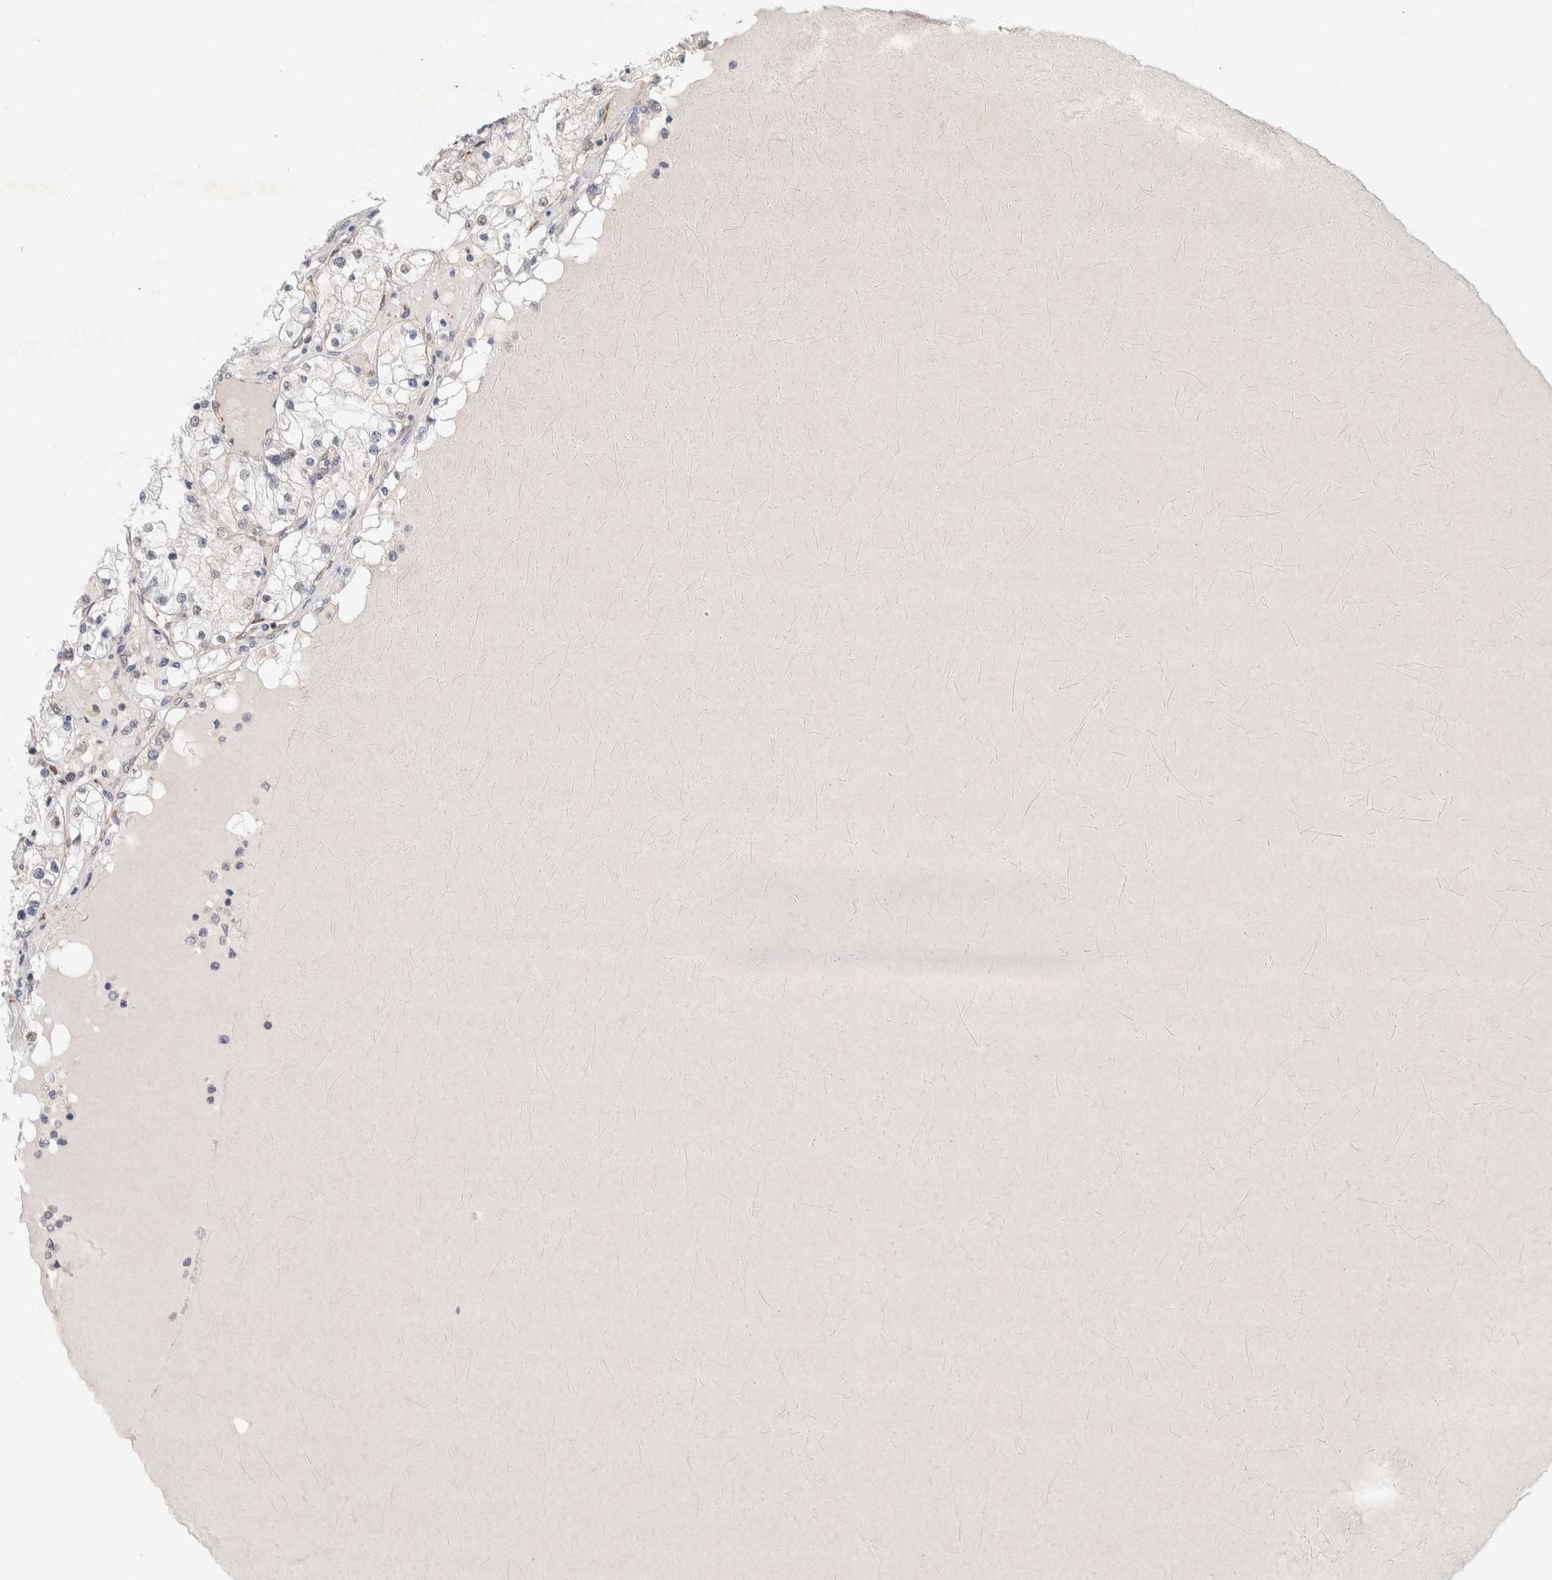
{"staining": {"intensity": "negative", "quantity": "none", "location": "none"}, "tissue": "renal cancer", "cell_type": "Tumor cells", "image_type": "cancer", "snomed": [{"axis": "morphology", "description": "Adenocarcinoma, NOS"}, {"axis": "topography", "description": "Kidney"}], "caption": "Protein analysis of renal cancer (adenocarcinoma) demonstrates no significant staining in tumor cells.", "gene": "EIF4G3", "patient": {"sex": "male", "age": 68}}